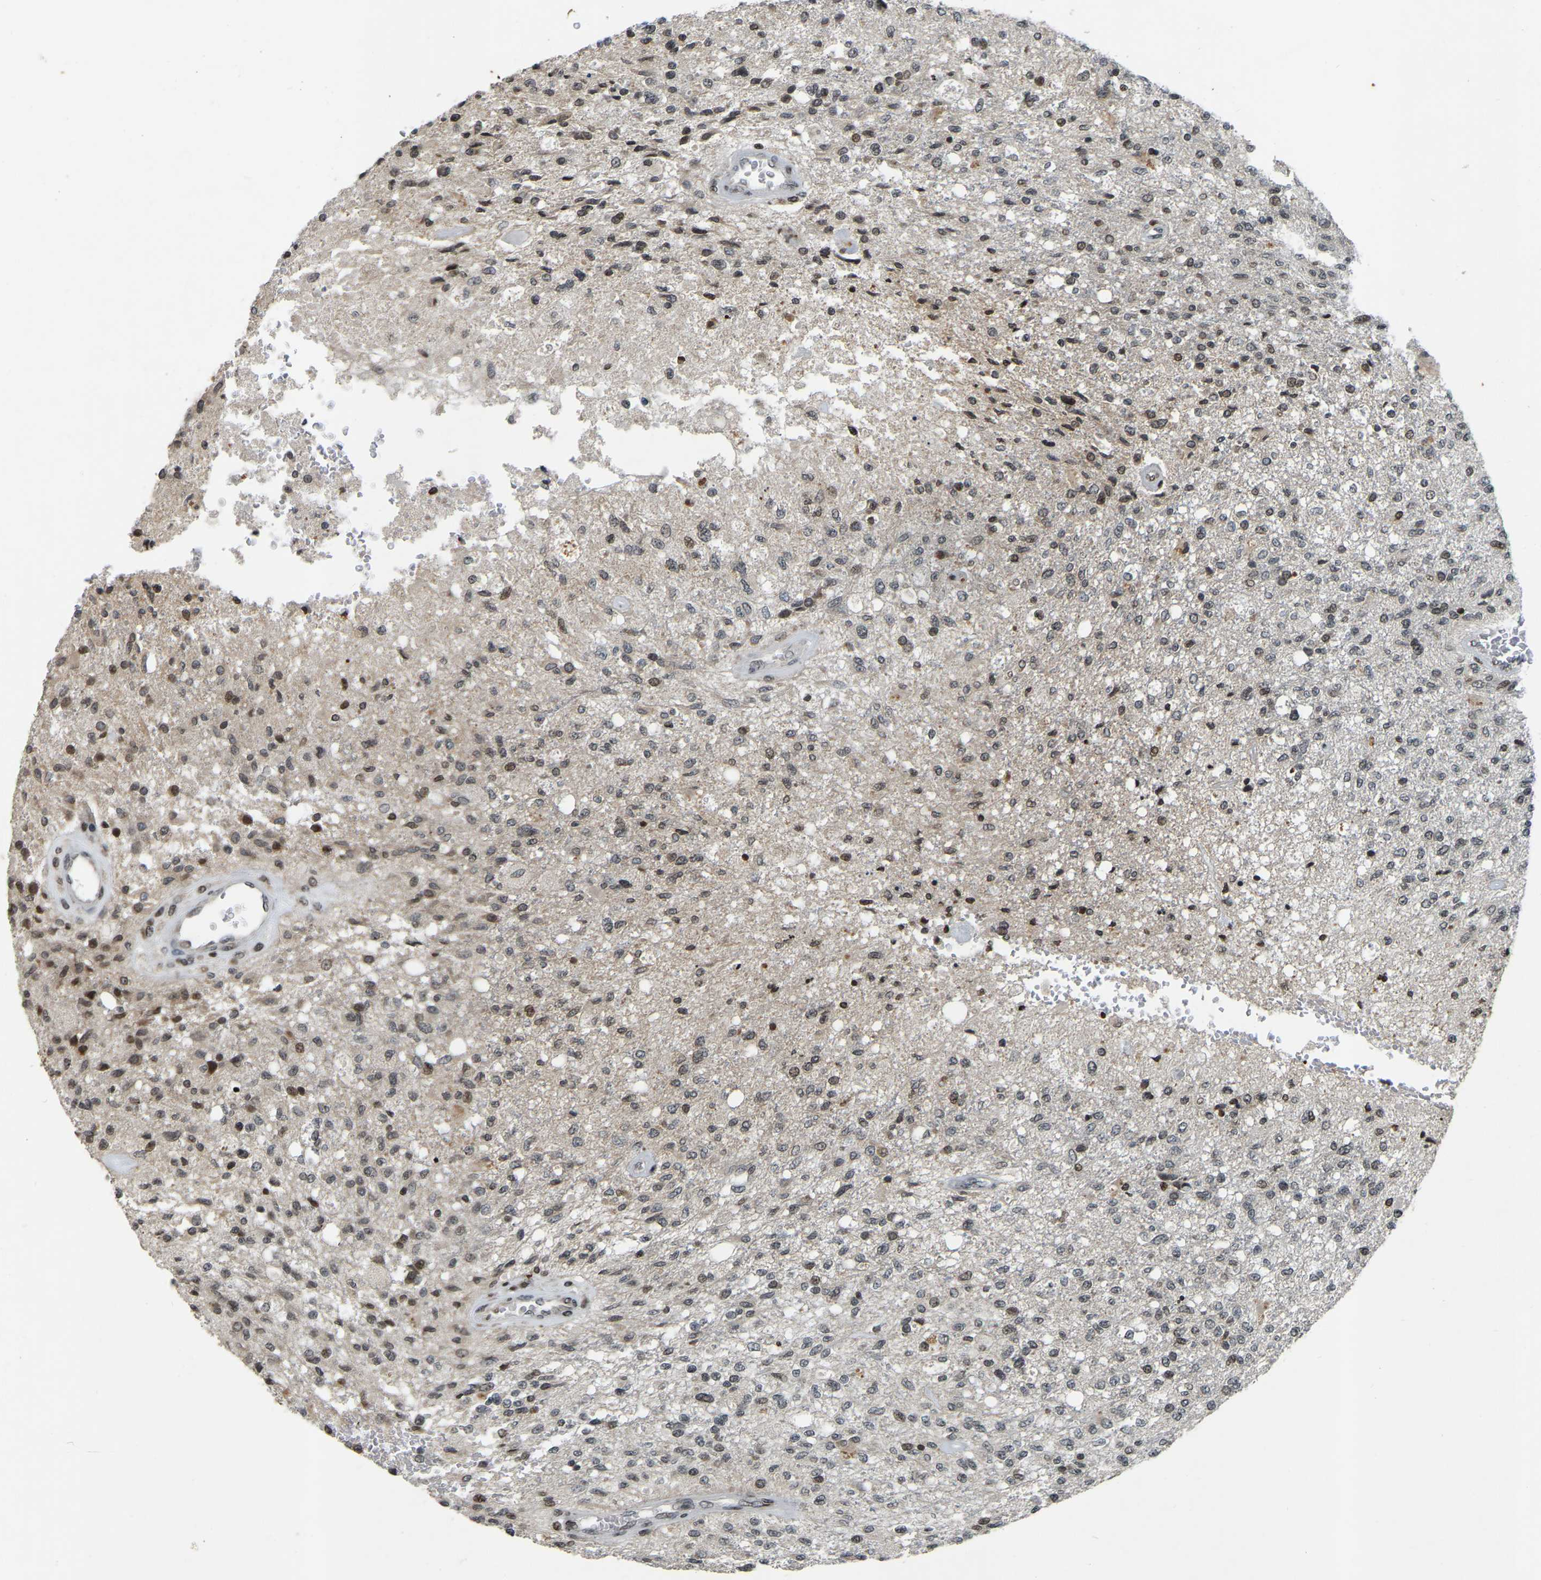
{"staining": {"intensity": "moderate", "quantity": "25%-75%", "location": "nuclear"}, "tissue": "glioma", "cell_type": "Tumor cells", "image_type": "cancer", "snomed": [{"axis": "morphology", "description": "Normal tissue, NOS"}, {"axis": "morphology", "description": "Glioma, malignant, High grade"}, {"axis": "topography", "description": "Cerebral cortex"}], "caption": "A brown stain shows moderate nuclear staining of a protein in glioma tumor cells.", "gene": "PARL", "patient": {"sex": "male", "age": 77}}